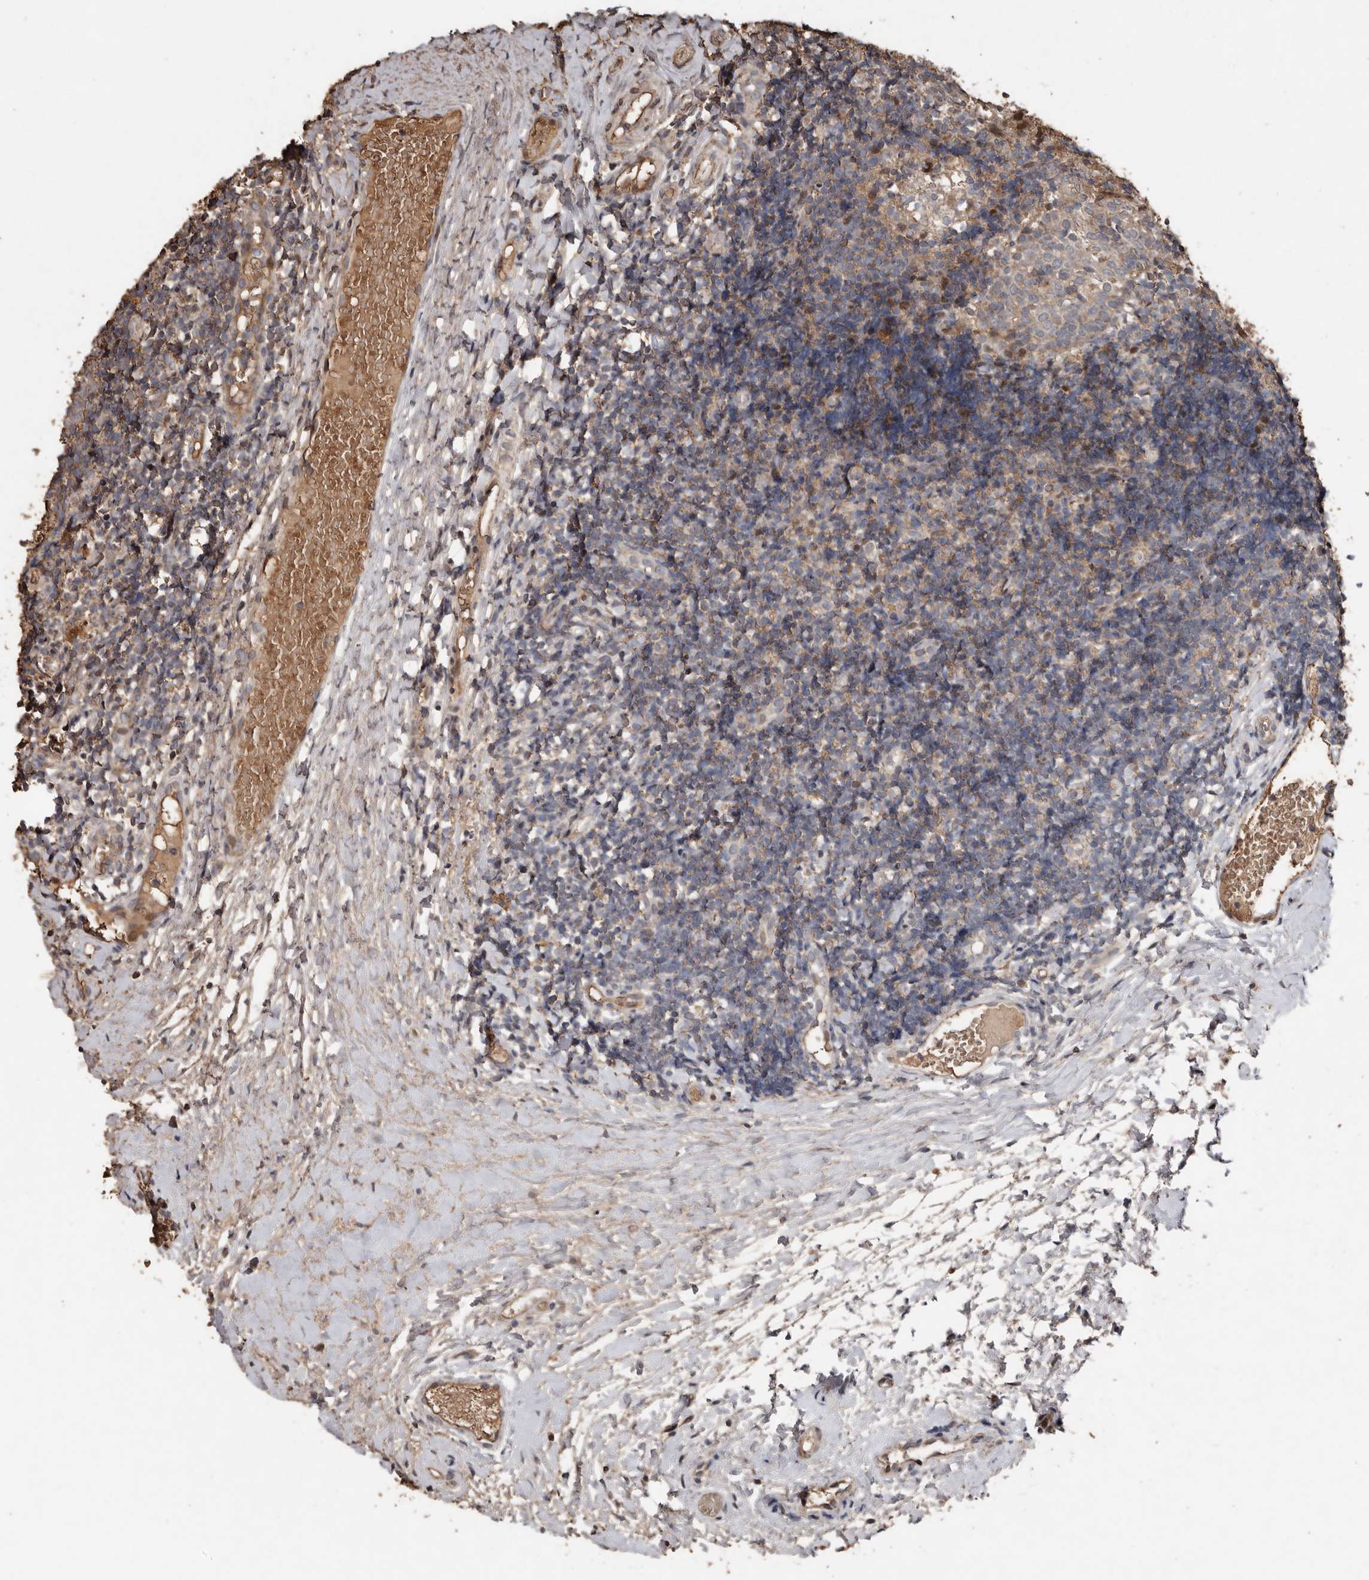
{"staining": {"intensity": "weak", "quantity": "<25%", "location": "cytoplasmic/membranous,nuclear"}, "tissue": "tonsil", "cell_type": "Germinal center cells", "image_type": "normal", "snomed": [{"axis": "morphology", "description": "Normal tissue, NOS"}, {"axis": "topography", "description": "Tonsil"}], "caption": "Micrograph shows no significant protein positivity in germinal center cells of normal tonsil.", "gene": "RANBP17", "patient": {"sex": "female", "age": 19}}